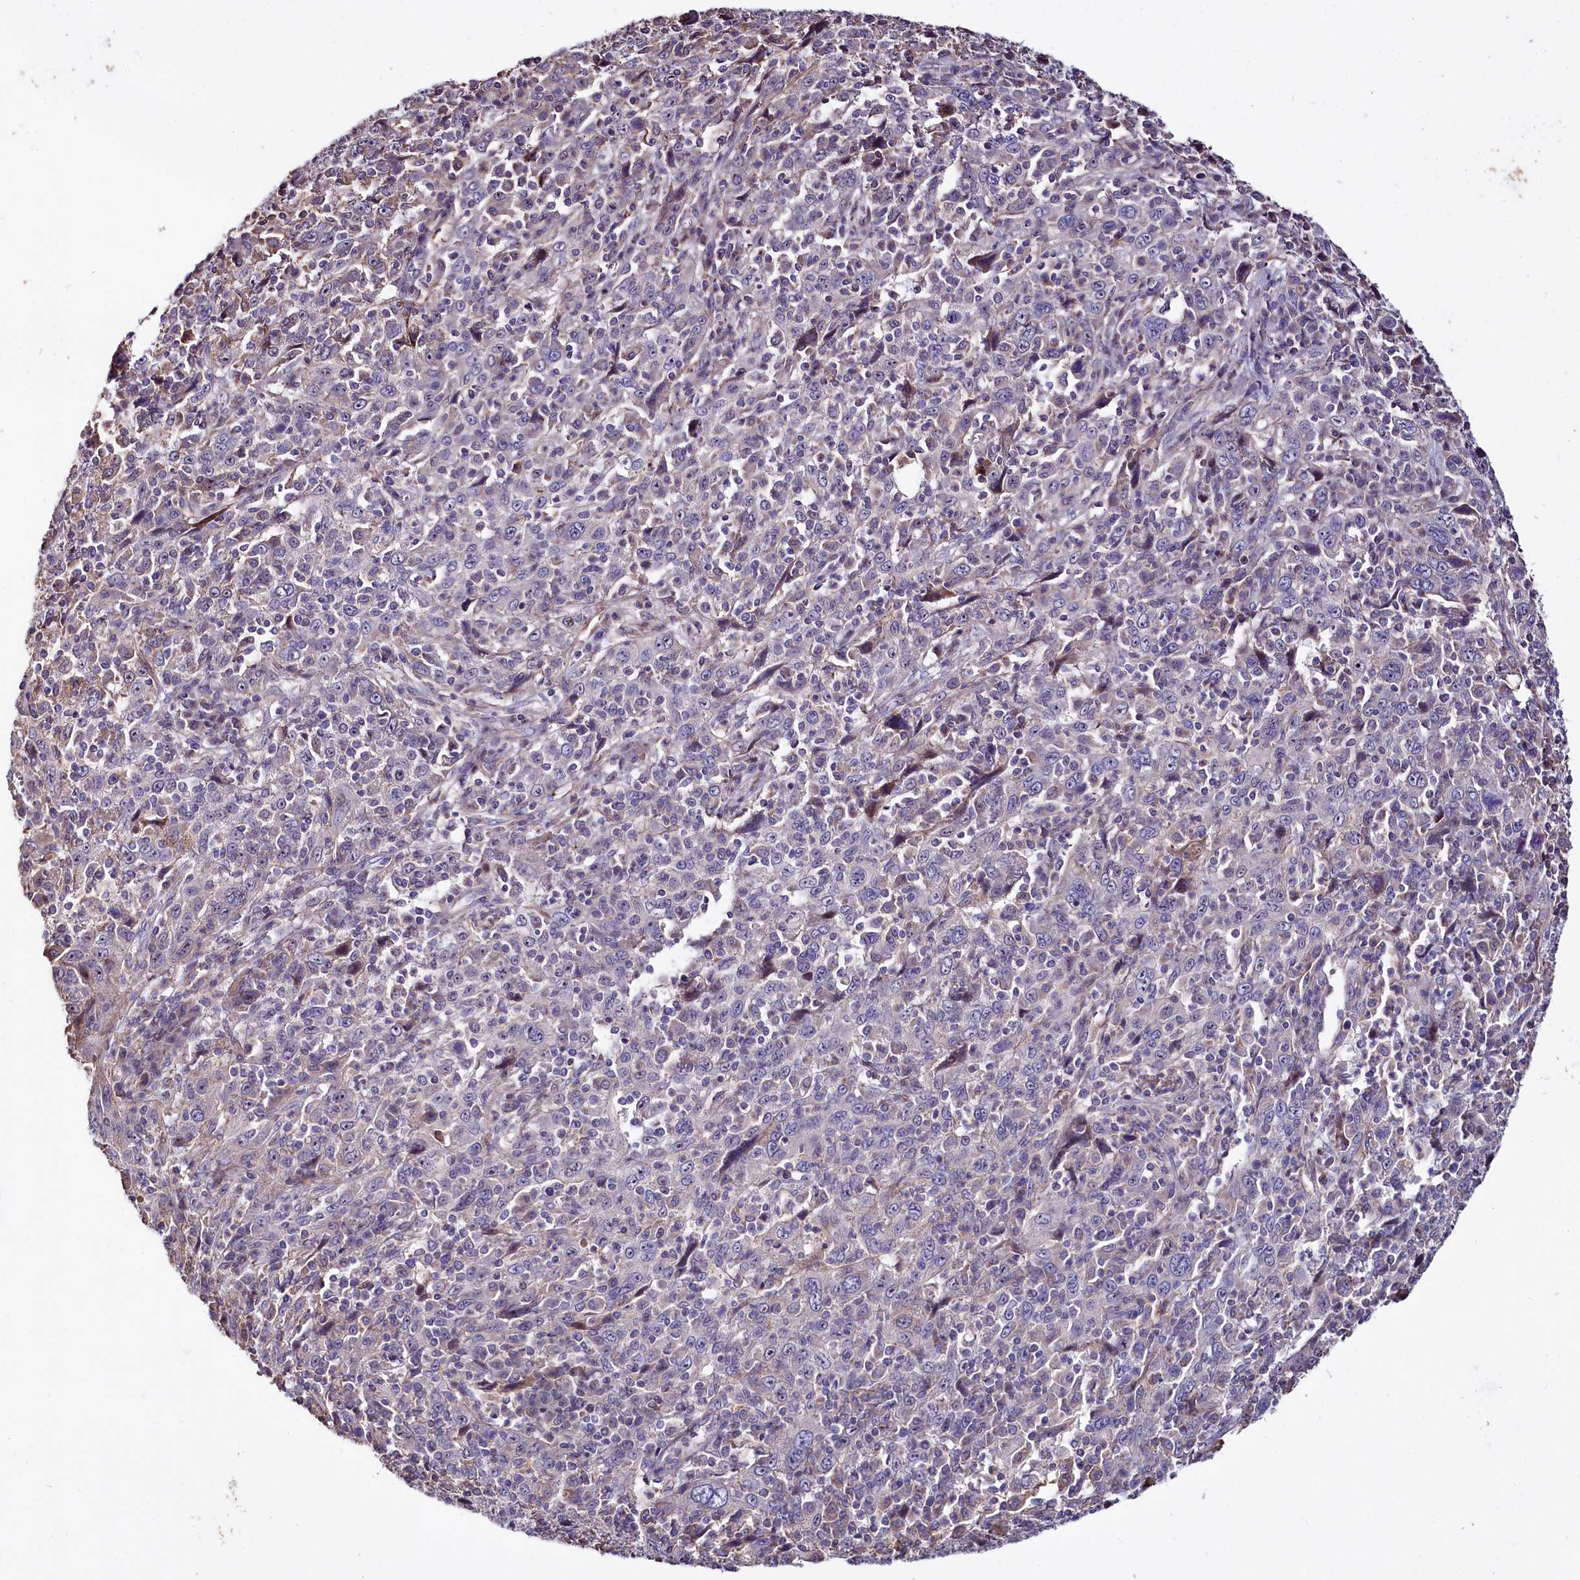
{"staining": {"intensity": "weak", "quantity": "<25%", "location": "cytoplasmic/membranous"}, "tissue": "cervical cancer", "cell_type": "Tumor cells", "image_type": "cancer", "snomed": [{"axis": "morphology", "description": "Squamous cell carcinoma, NOS"}, {"axis": "topography", "description": "Cervix"}], "caption": "Squamous cell carcinoma (cervical) was stained to show a protein in brown. There is no significant expression in tumor cells.", "gene": "RPUSD3", "patient": {"sex": "female", "age": 46}}